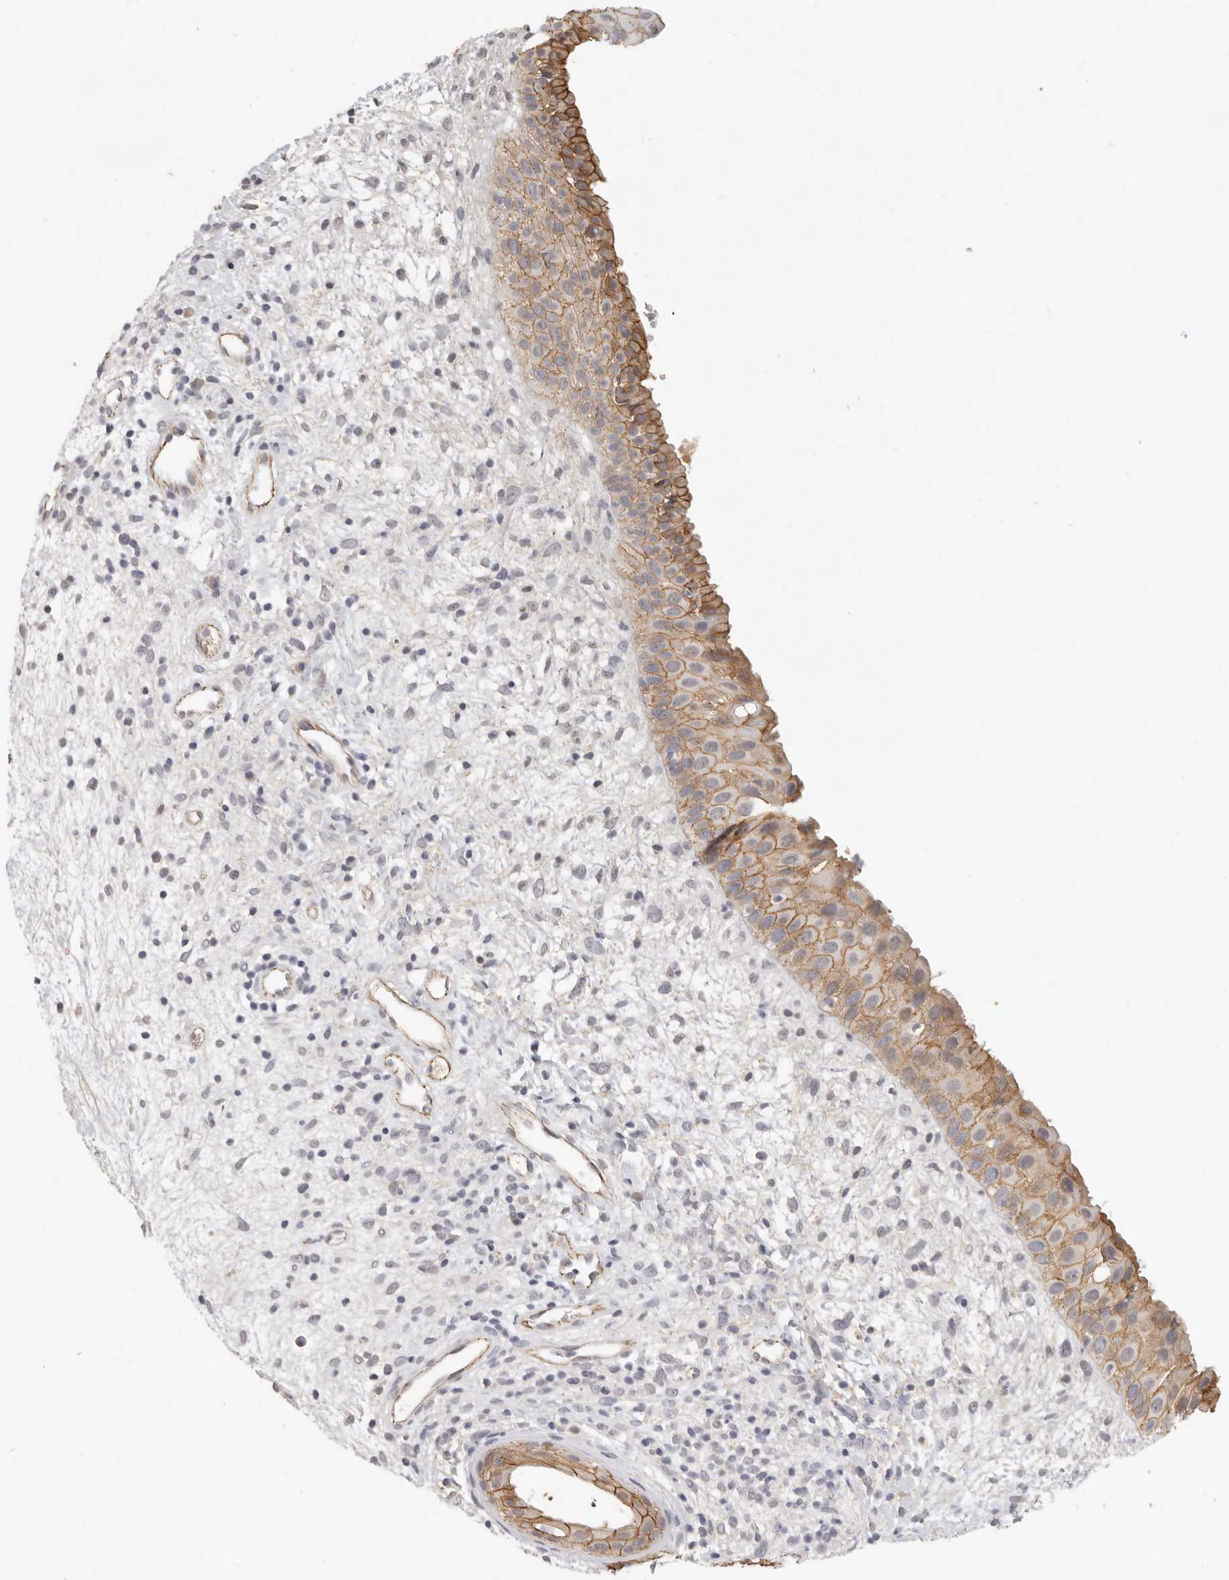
{"staining": {"intensity": "moderate", "quantity": ">75%", "location": "cytoplasmic/membranous"}, "tissue": "nasopharynx", "cell_type": "Respiratory epithelial cells", "image_type": "normal", "snomed": [{"axis": "morphology", "description": "Normal tissue, NOS"}, {"axis": "topography", "description": "Nasopharynx"}], "caption": "About >75% of respiratory epithelial cells in normal human nasopharynx demonstrate moderate cytoplasmic/membranous protein staining as visualized by brown immunohistochemical staining.", "gene": "ANXA9", "patient": {"sex": "male", "age": 22}}